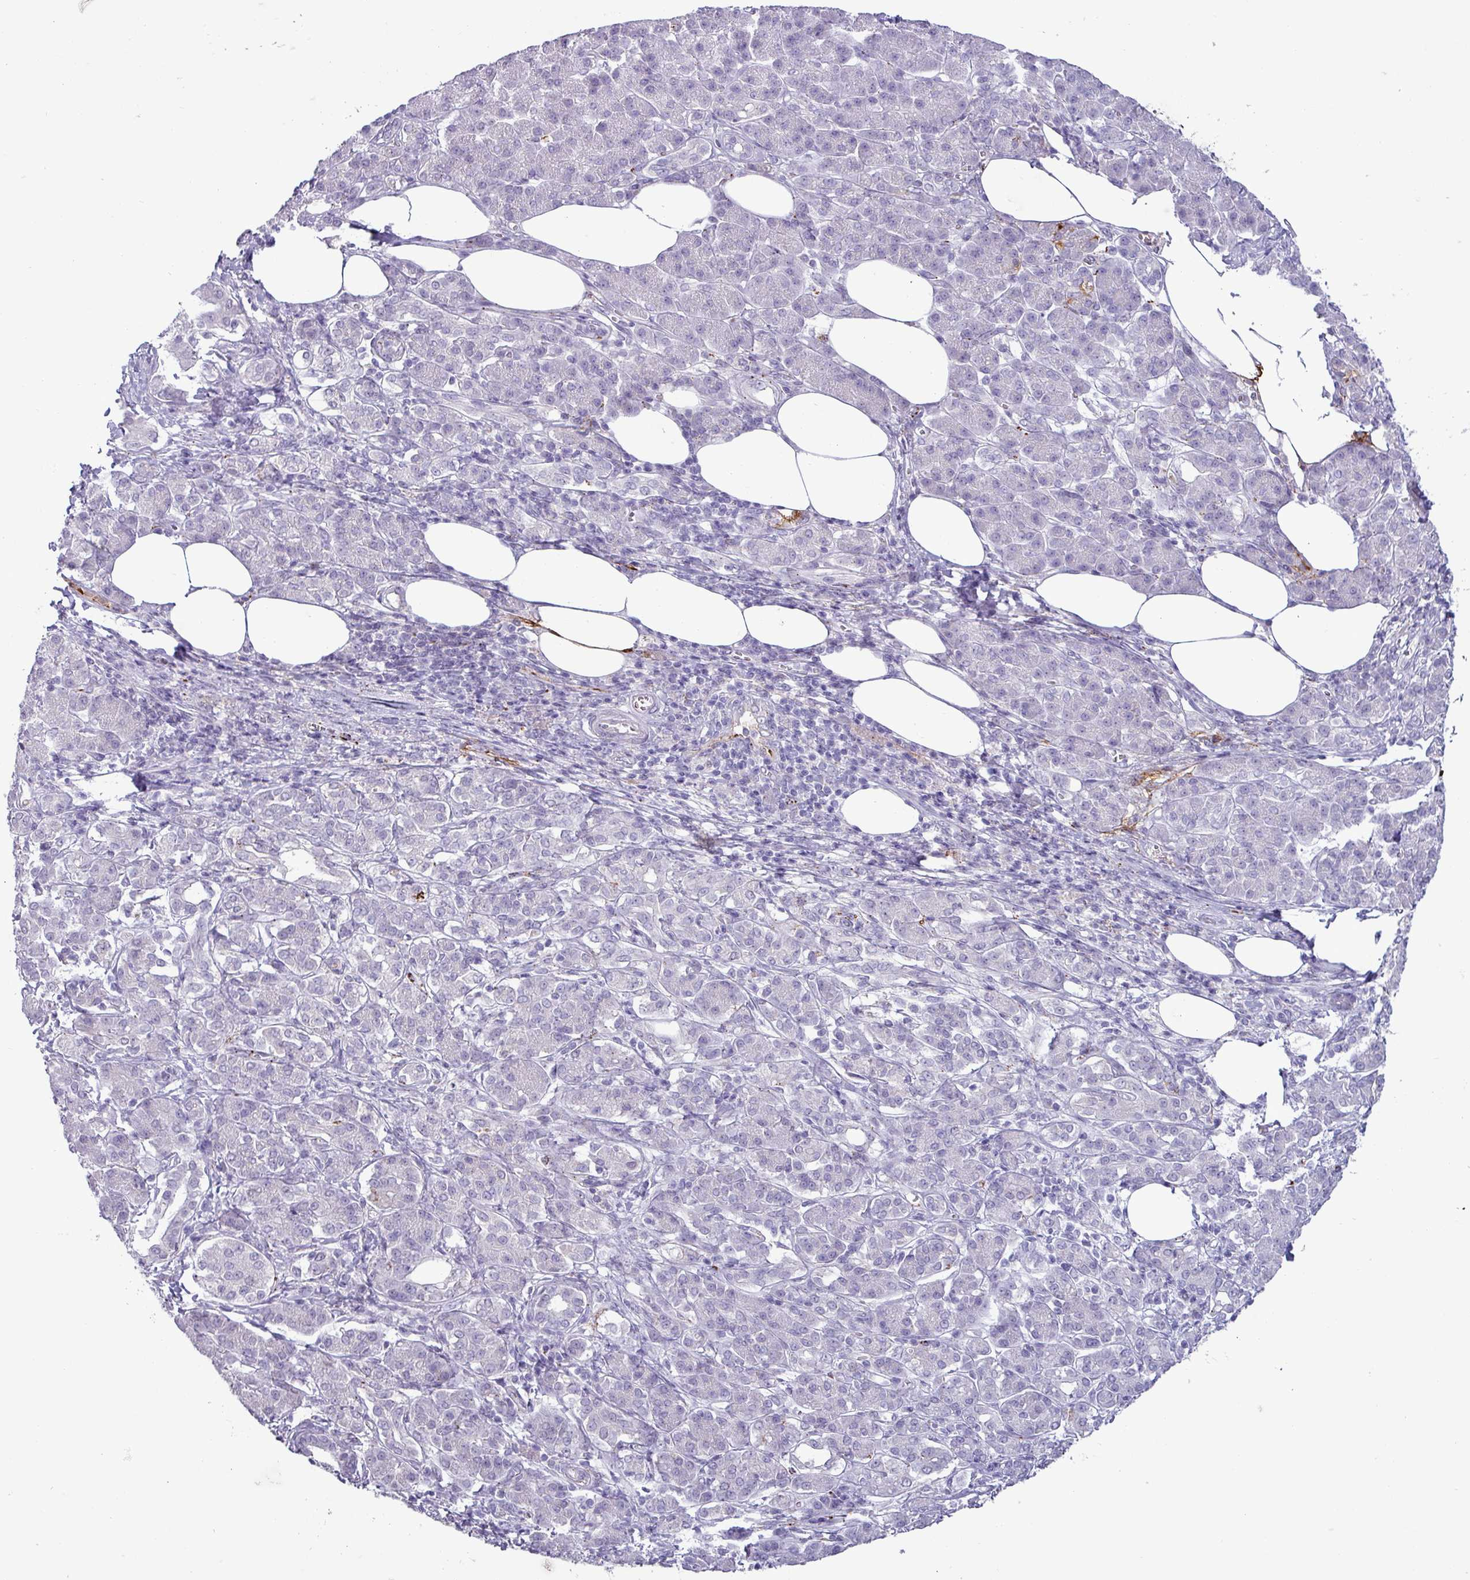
{"staining": {"intensity": "negative", "quantity": "none", "location": "none"}, "tissue": "pancreatic cancer", "cell_type": "Tumor cells", "image_type": "cancer", "snomed": [{"axis": "morphology", "description": "Adenocarcinoma, NOS"}, {"axis": "topography", "description": "Pancreas"}], "caption": "High magnification brightfield microscopy of adenocarcinoma (pancreatic) stained with DAB (3,3'-diaminobenzidine) (brown) and counterstained with hematoxylin (blue): tumor cells show no significant expression.", "gene": "PLIN2", "patient": {"sex": "male", "age": 63}}